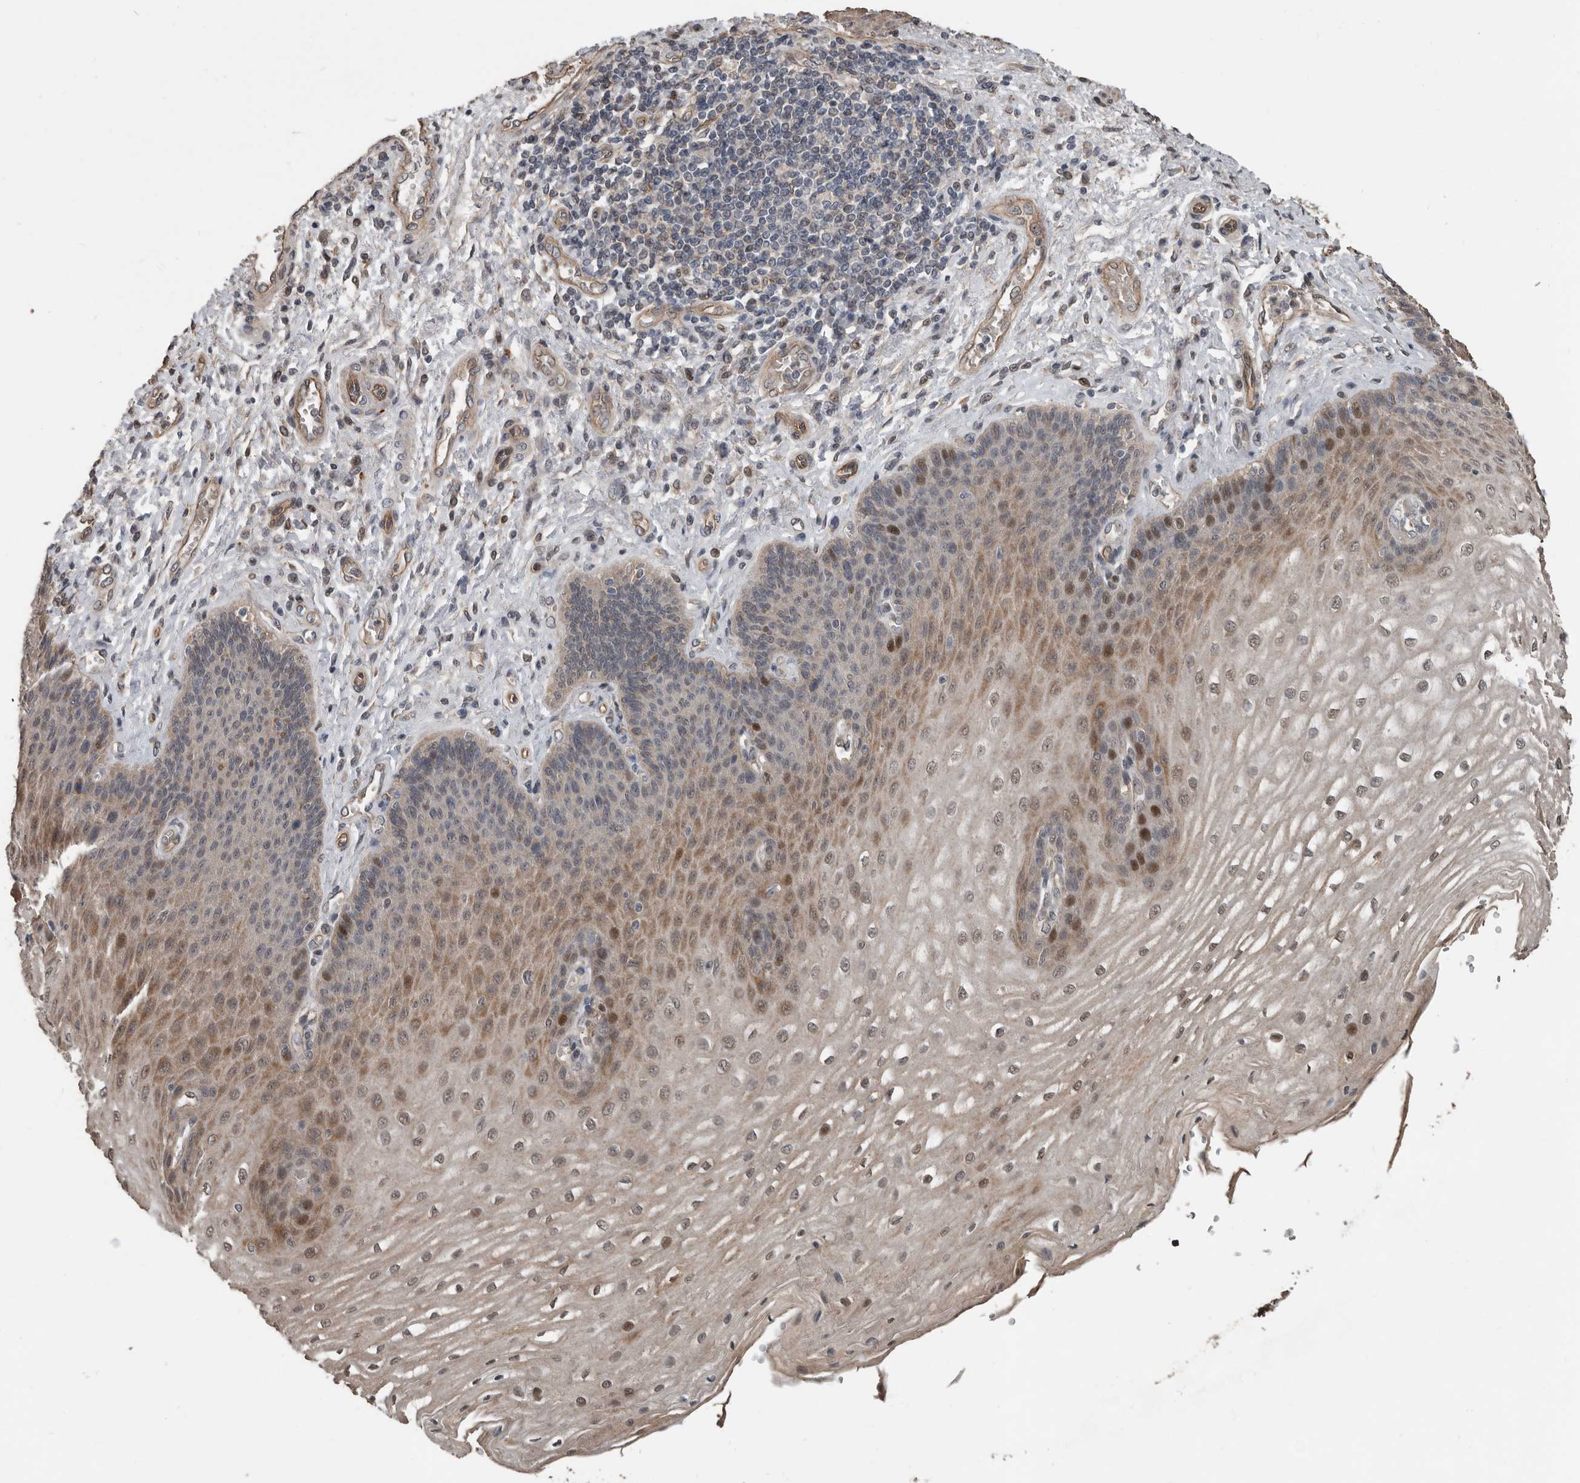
{"staining": {"intensity": "moderate", "quantity": ">75%", "location": "cytoplasmic/membranous,nuclear"}, "tissue": "esophagus", "cell_type": "Squamous epithelial cells", "image_type": "normal", "snomed": [{"axis": "morphology", "description": "Normal tissue, NOS"}, {"axis": "topography", "description": "Esophagus"}], "caption": "A medium amount of moderate cytoplasmic/membranous,nuclear expression is appreciated in approximately >75% of squamous epithelial cells in unremarkable esophagus.", "gene": "YOD1", "patient": {"sex": "male", "age": 54}}